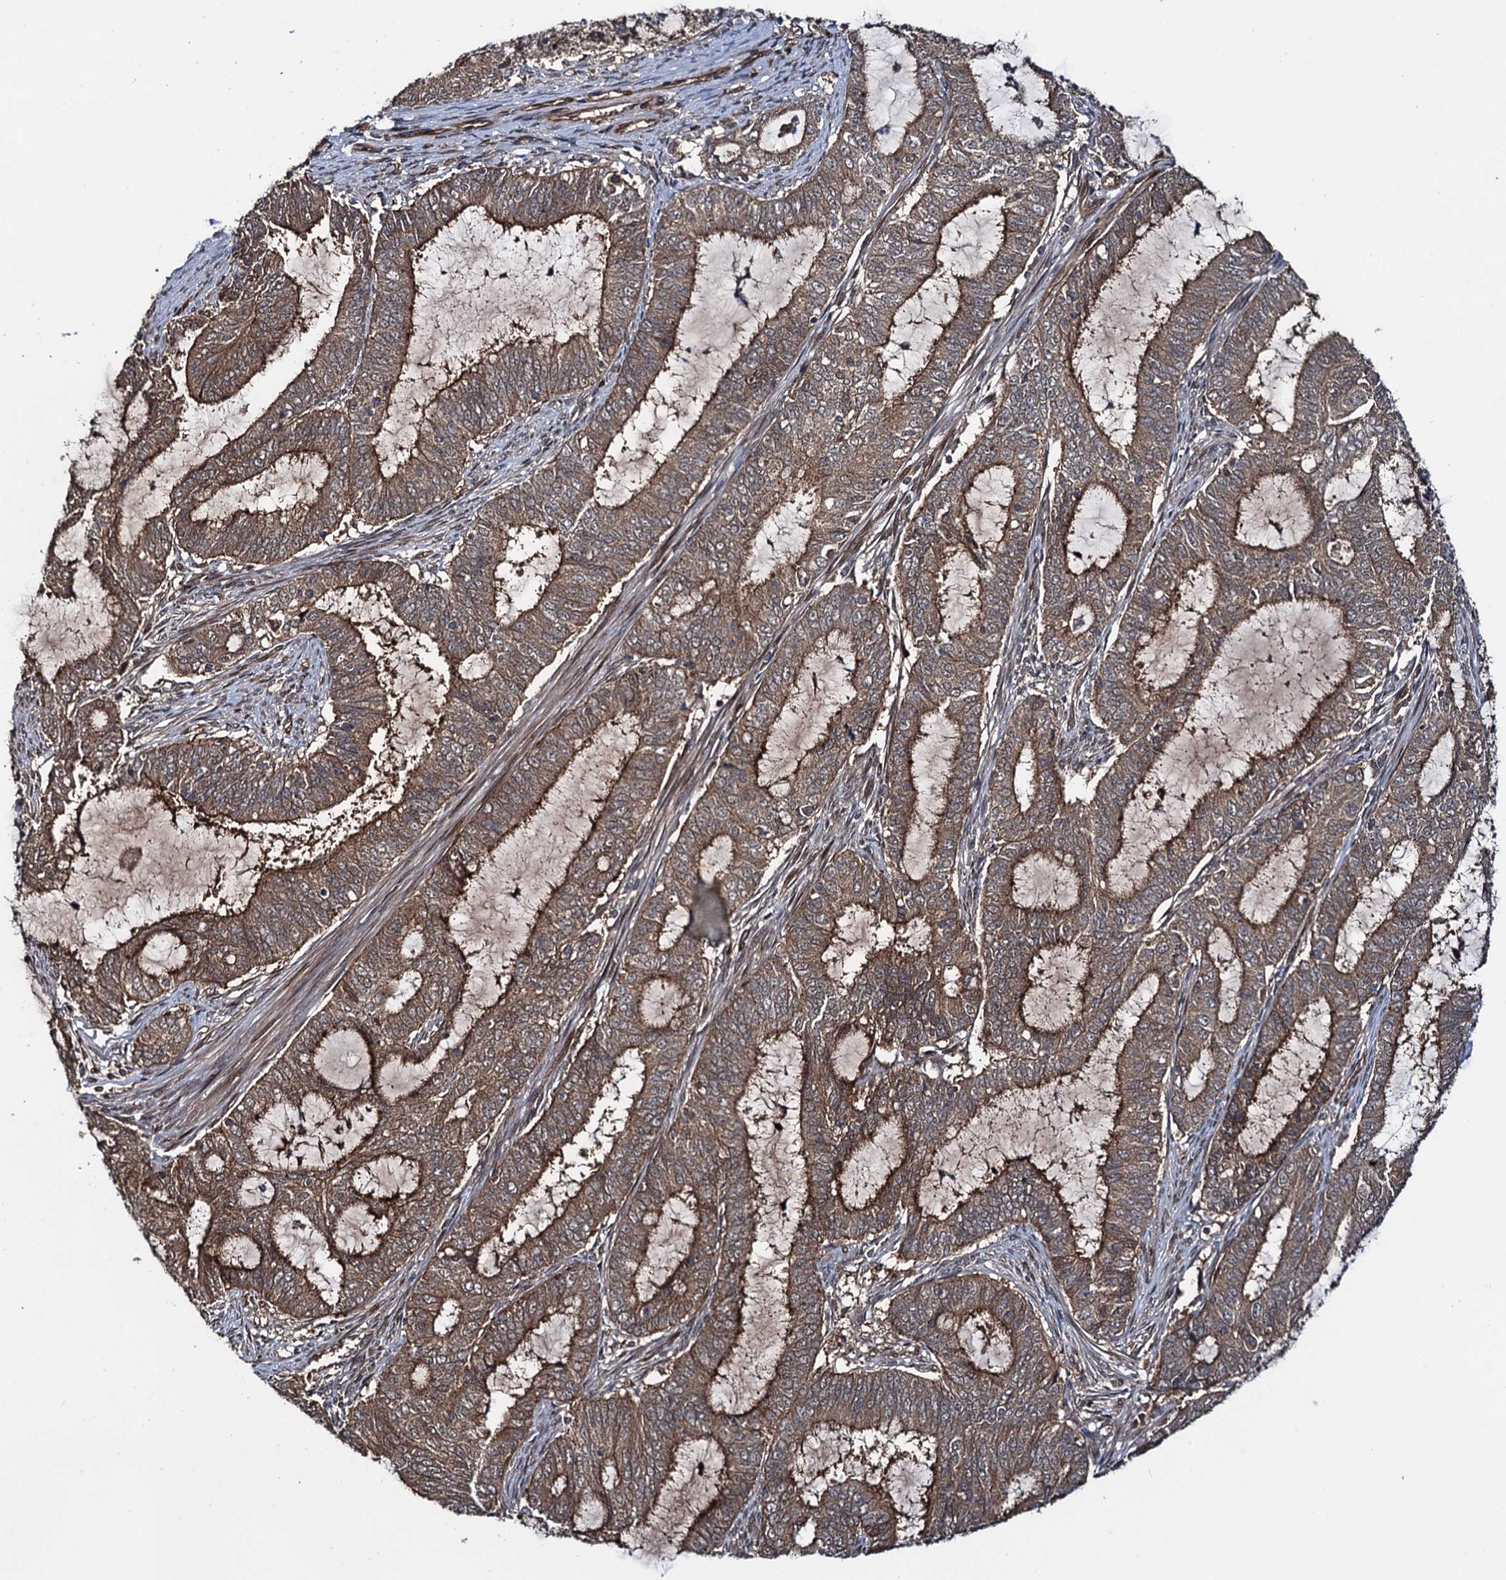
{"staining": {"intensity": "moderate", "quantity": ">75%", "location": "cytoplasmic/membranous"}, "tissue": "endometrial cancer", "cell_type": "Tumor cells", "image_type": "cancer", "snomed": [{"axis": "morphology", "description": "Adenocarcinoma, NOS"}, {"axis": "topography", "description": "Endometrium"}], "caption": "Protein staining demonstrates moderate cytoplasmic/membranous staining in approximately >75% of tumor cells in endometrial cancer (adenocarcinoma).", "gene": "RHOBTB1", "patient": {"sex": "female", "age": 51}}